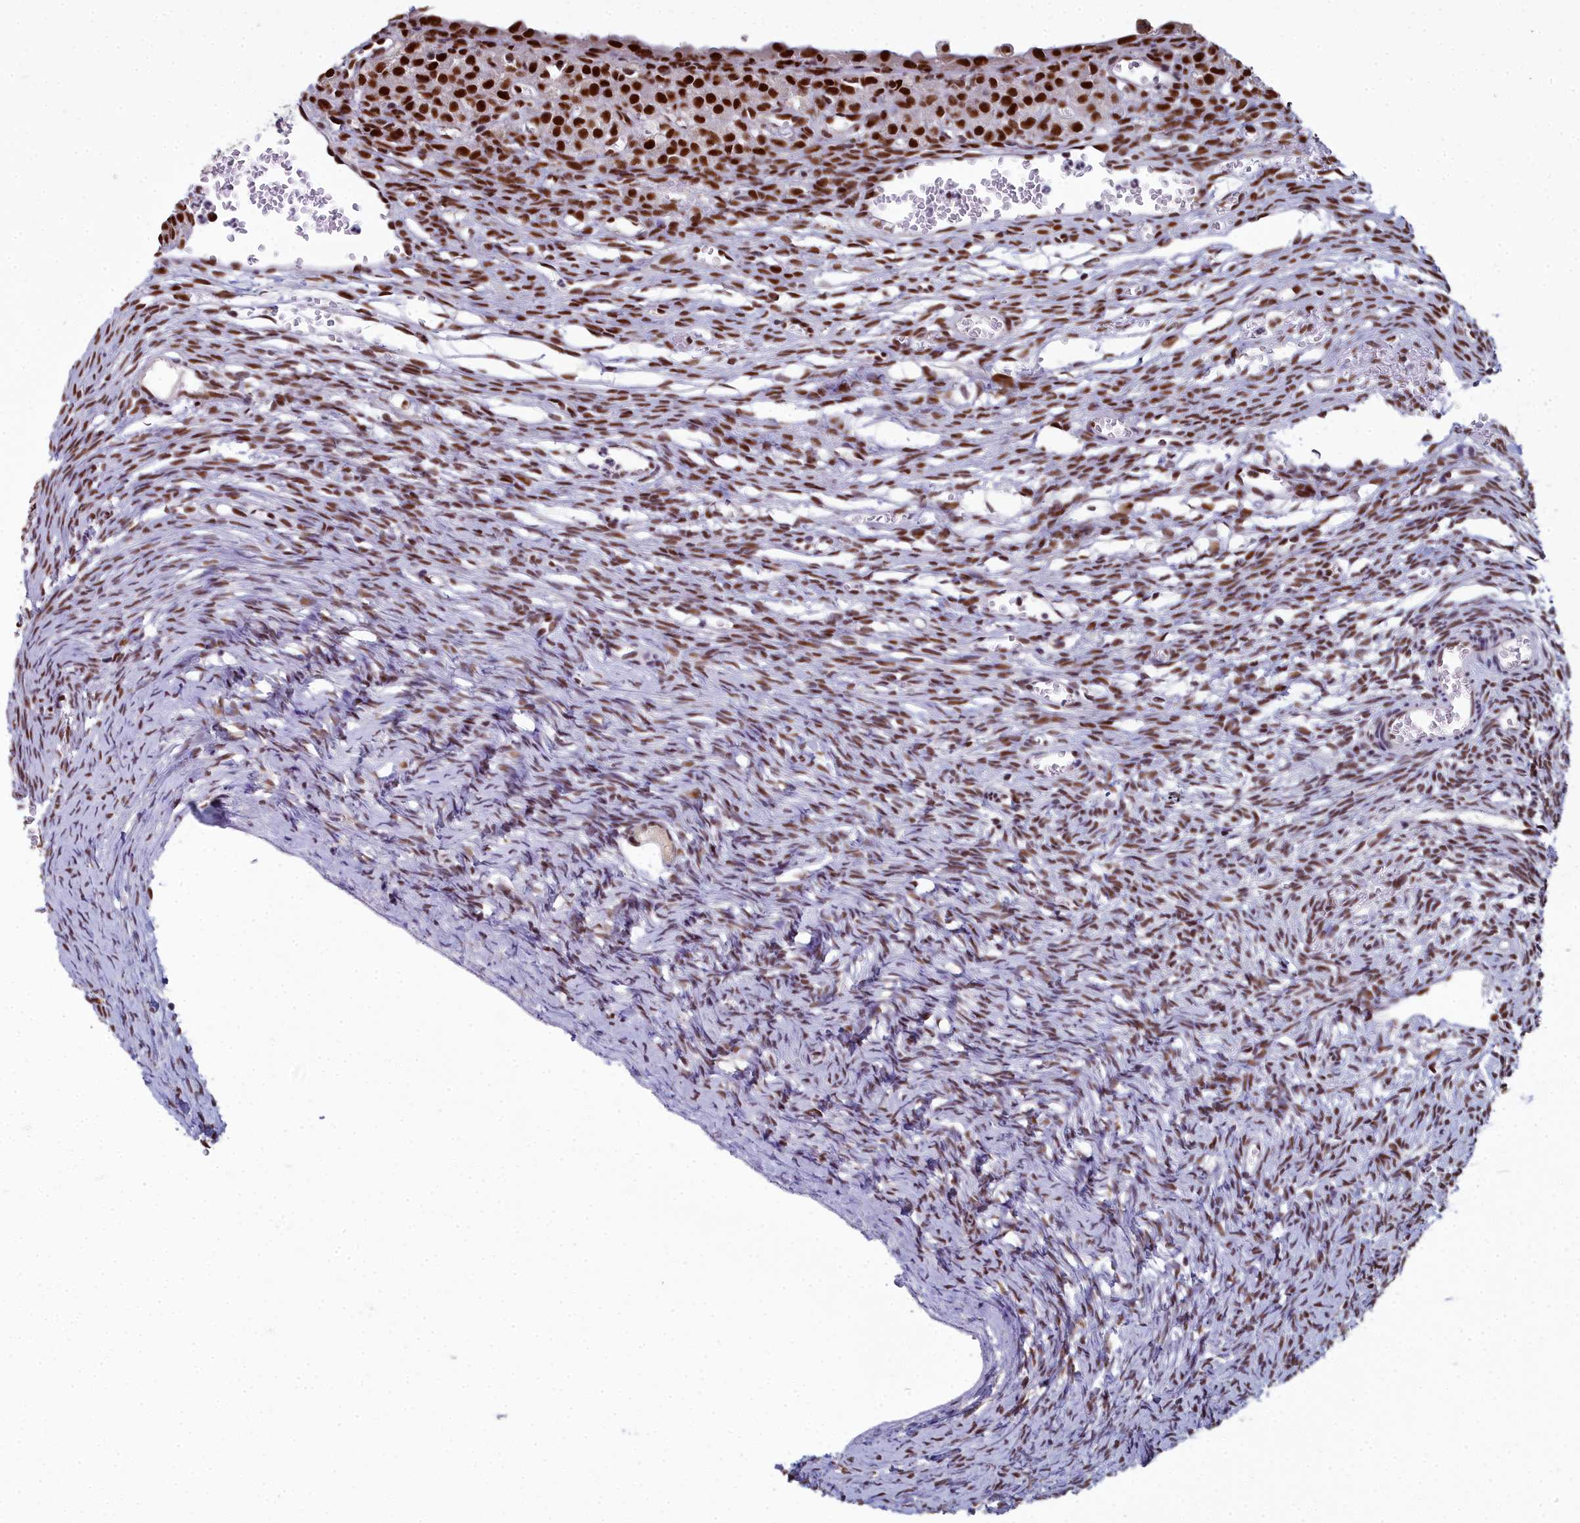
{"staining": {"intensity": "strong", "quantity": ">75%", "location": "nuclear"}, "tissue": "ovary", "cell_type": "Follicle cells", "image_type": "normal", "snomed": [{"axis": "morphology", "description": "Normal tissue, NOS"}, {"axis": "topography", "description": "Ovary"}], "caption": "IHC staining of benign ovary, which reveals high levels of strong nuclear positivity in about >75% of follicle cells indicating strong nuclear protein staining. The staining was performed using DAB (brown) for protein detection and nuclei were counterstained in hematoxylin (blue).", "gene": "SF3B3", "patient": {"sex": "female", "age": 39}}